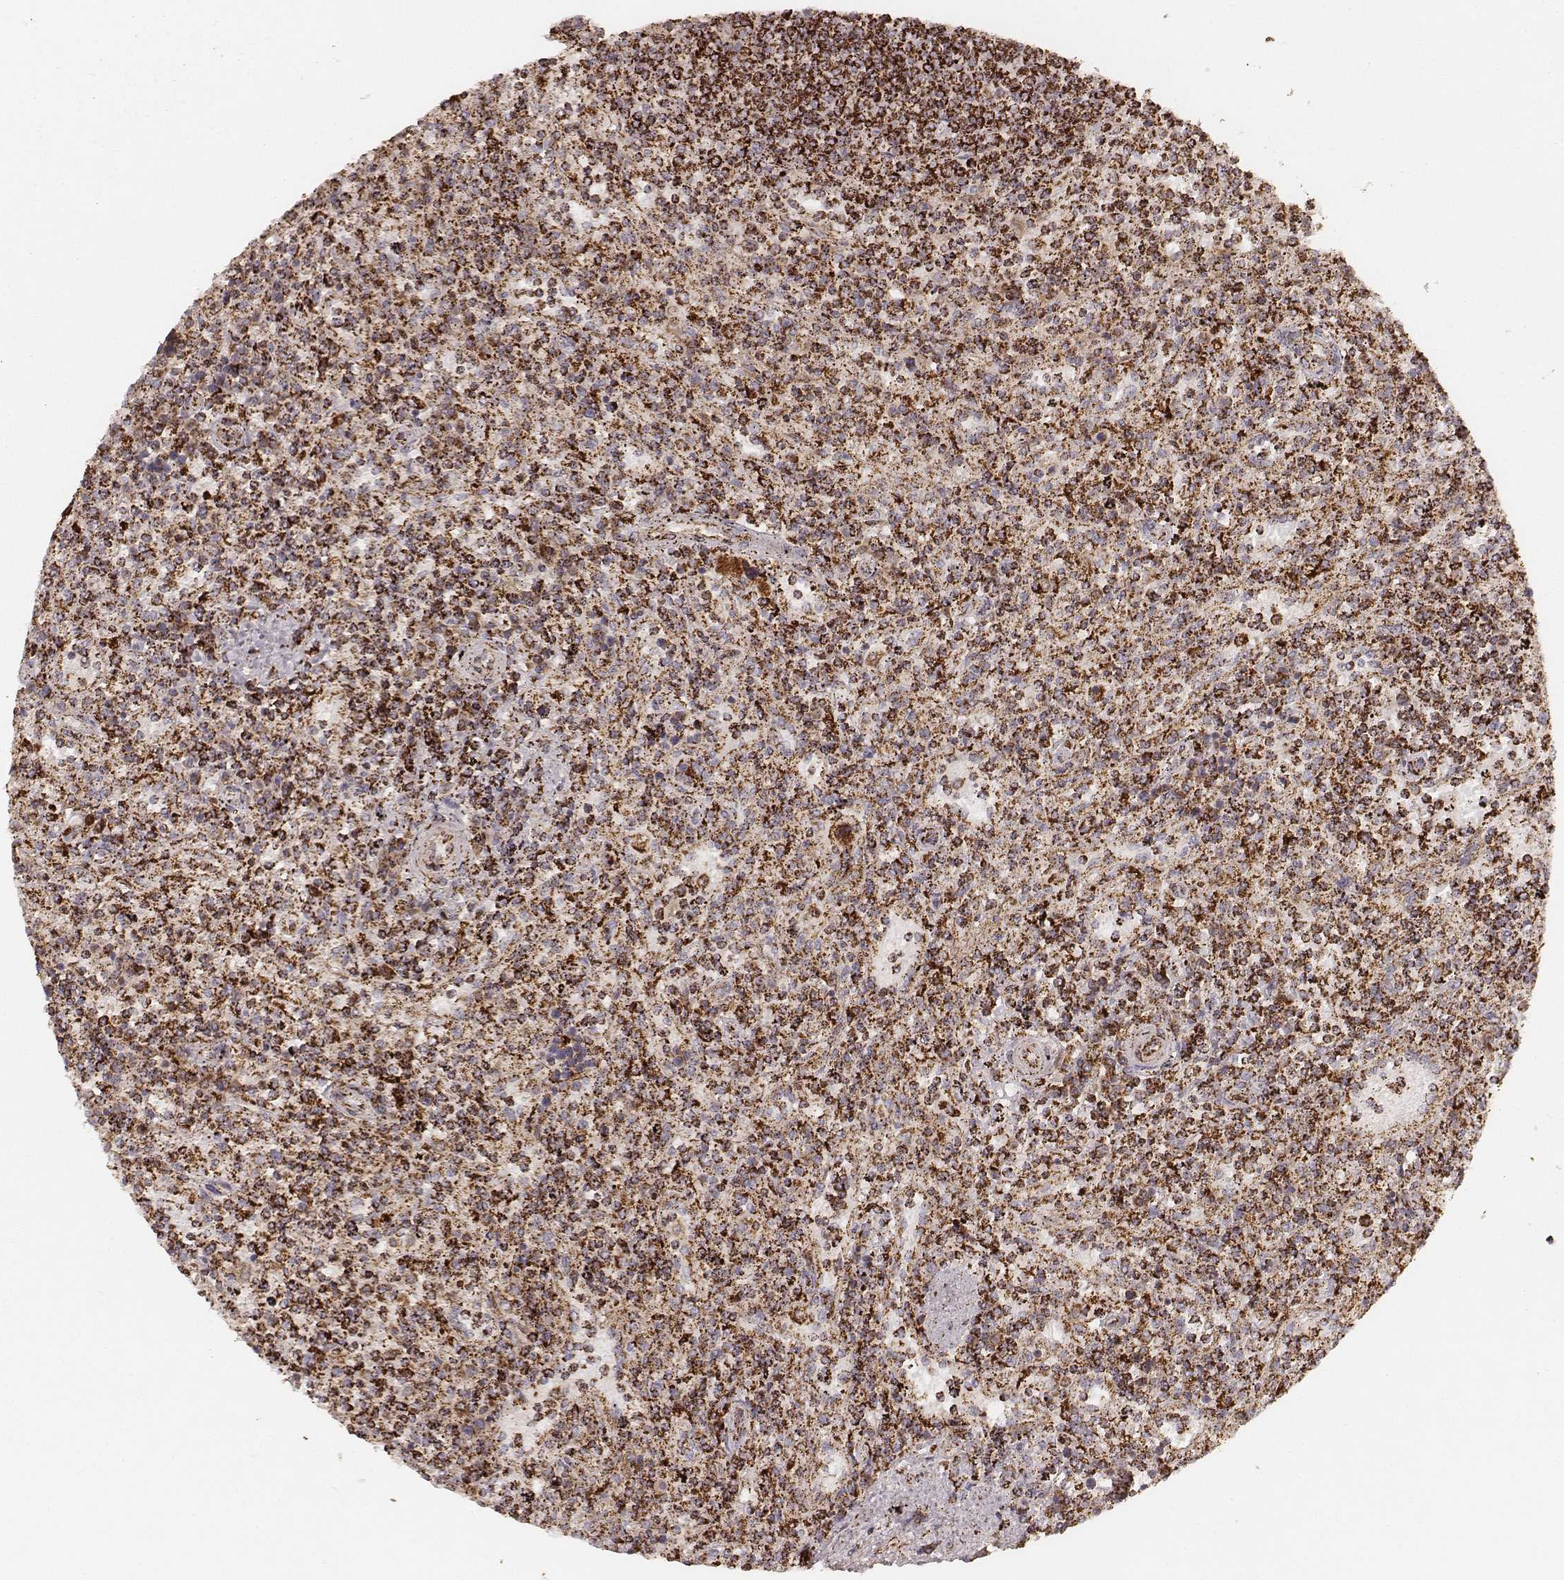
{"staining": {"intensity": "strong", "quantity": ">75%", "location": "cytoplasmic/membranous"}, "tissue": "lymphoma", "cell_type": "Tumor cells", "image_type": "cancer", "snomed": [{"axis": "morphology", "description": "Malignant lymphoma, non-Hodgkin's type, Low grade"}, {"axis": "topography", "description": "Spleen"}], "caption": "Tumor cells reveal strong cytoplasmic/membranous positivity in about >75% of cells in lymphoma.", "gene": "CS", "patient": {"sex": "male", "age": 62}}